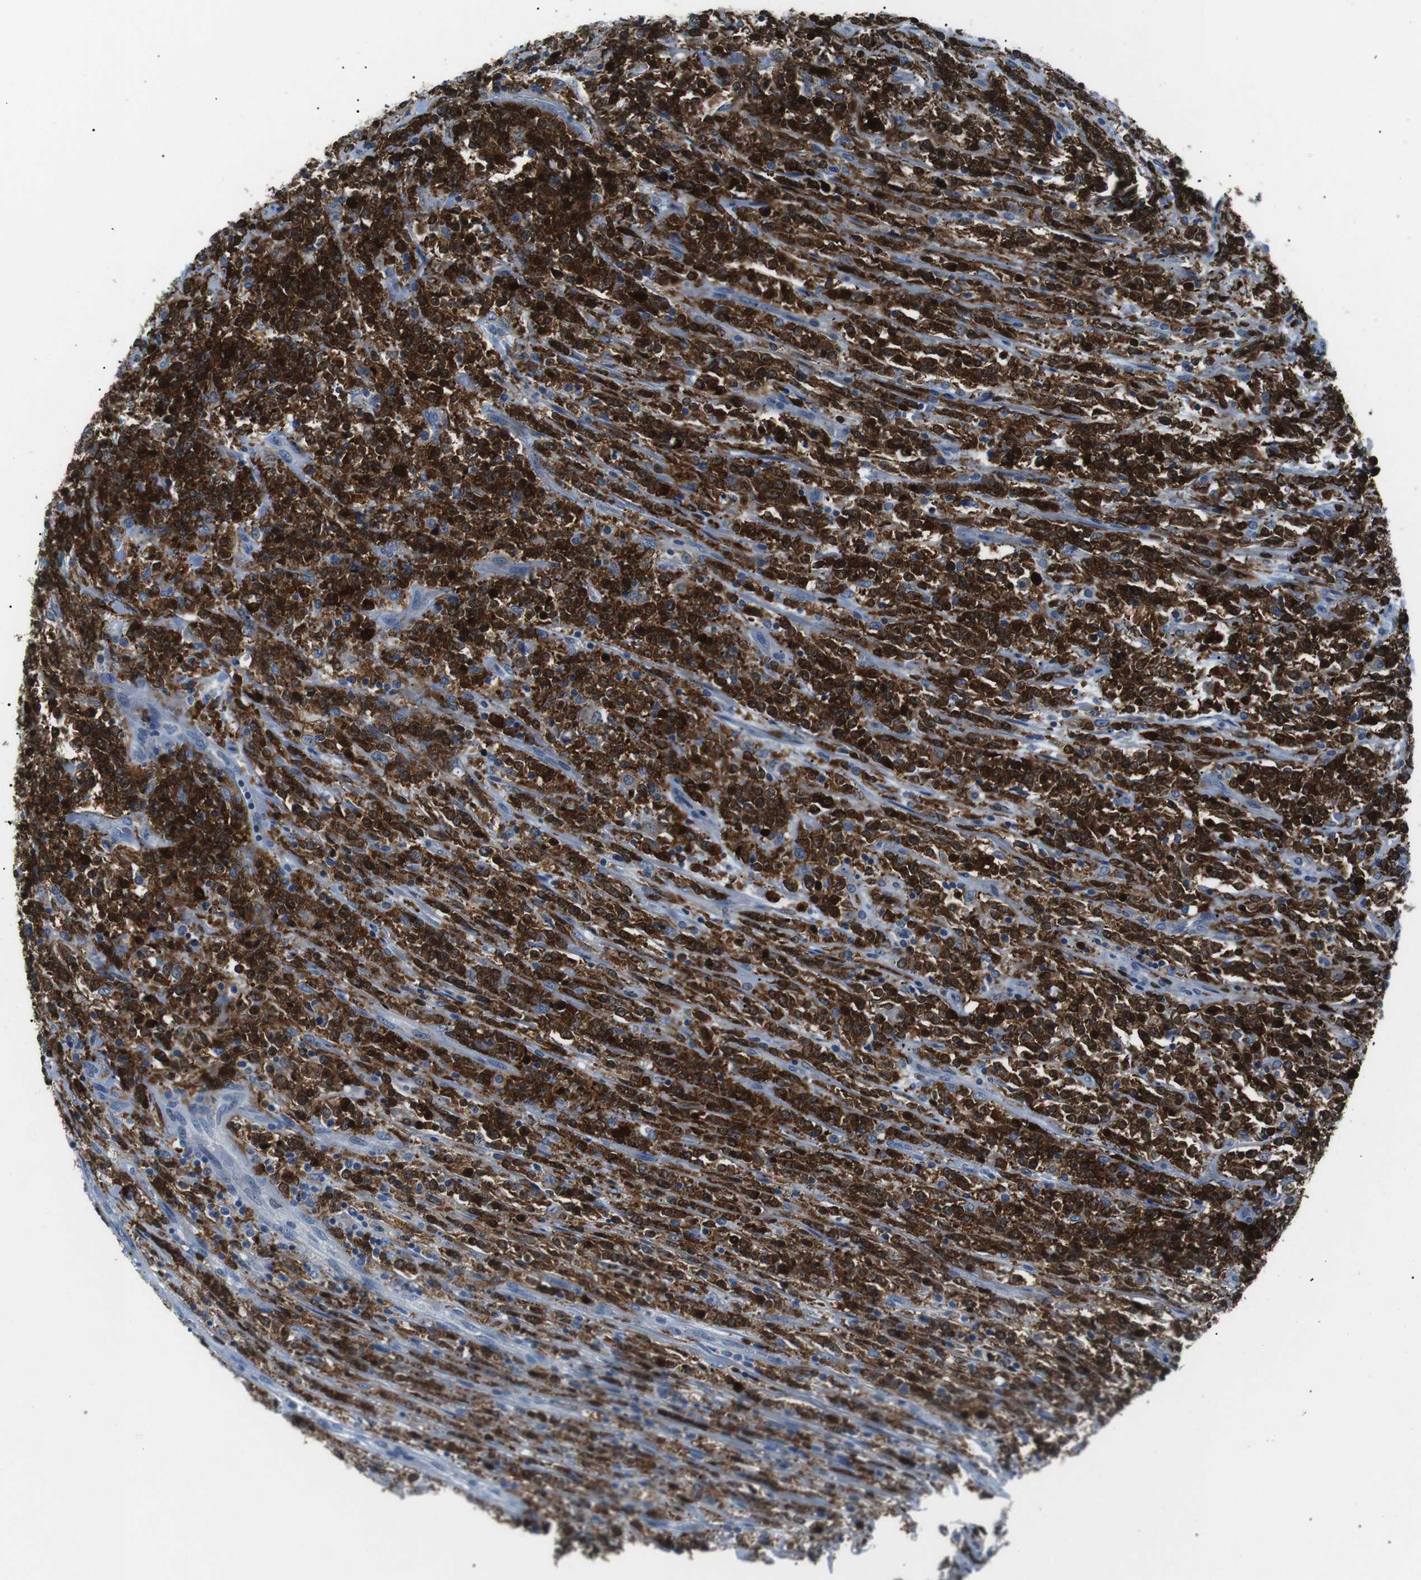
{"staining": {"intensity": "strong", "quantity": ">75%", "location": "cytoplasmic/membranous"}, "tissue": "lymphoma", "cell_type": "Tumor cells", "image_type": "cancer", "snomed": [{"axis": "morphology", "description": "Malignant lymphoma, non-Hodgkin's type, High grade"}, {"axis": "topography", "description": "Soft tissue"}], "caption": "A high amount of strong cytoplasmic/membranous positivity is present in about >75% of tumor cells in malignant lymphoma, non-Hodgkin's type (high-grade) tissue. (Stains: DAB in brown, nuclei in blue, Microscopy: brightfield microscopy at high magnification).", "gene": "BLNK", "patient": {"sex": "male", "age": 18}}